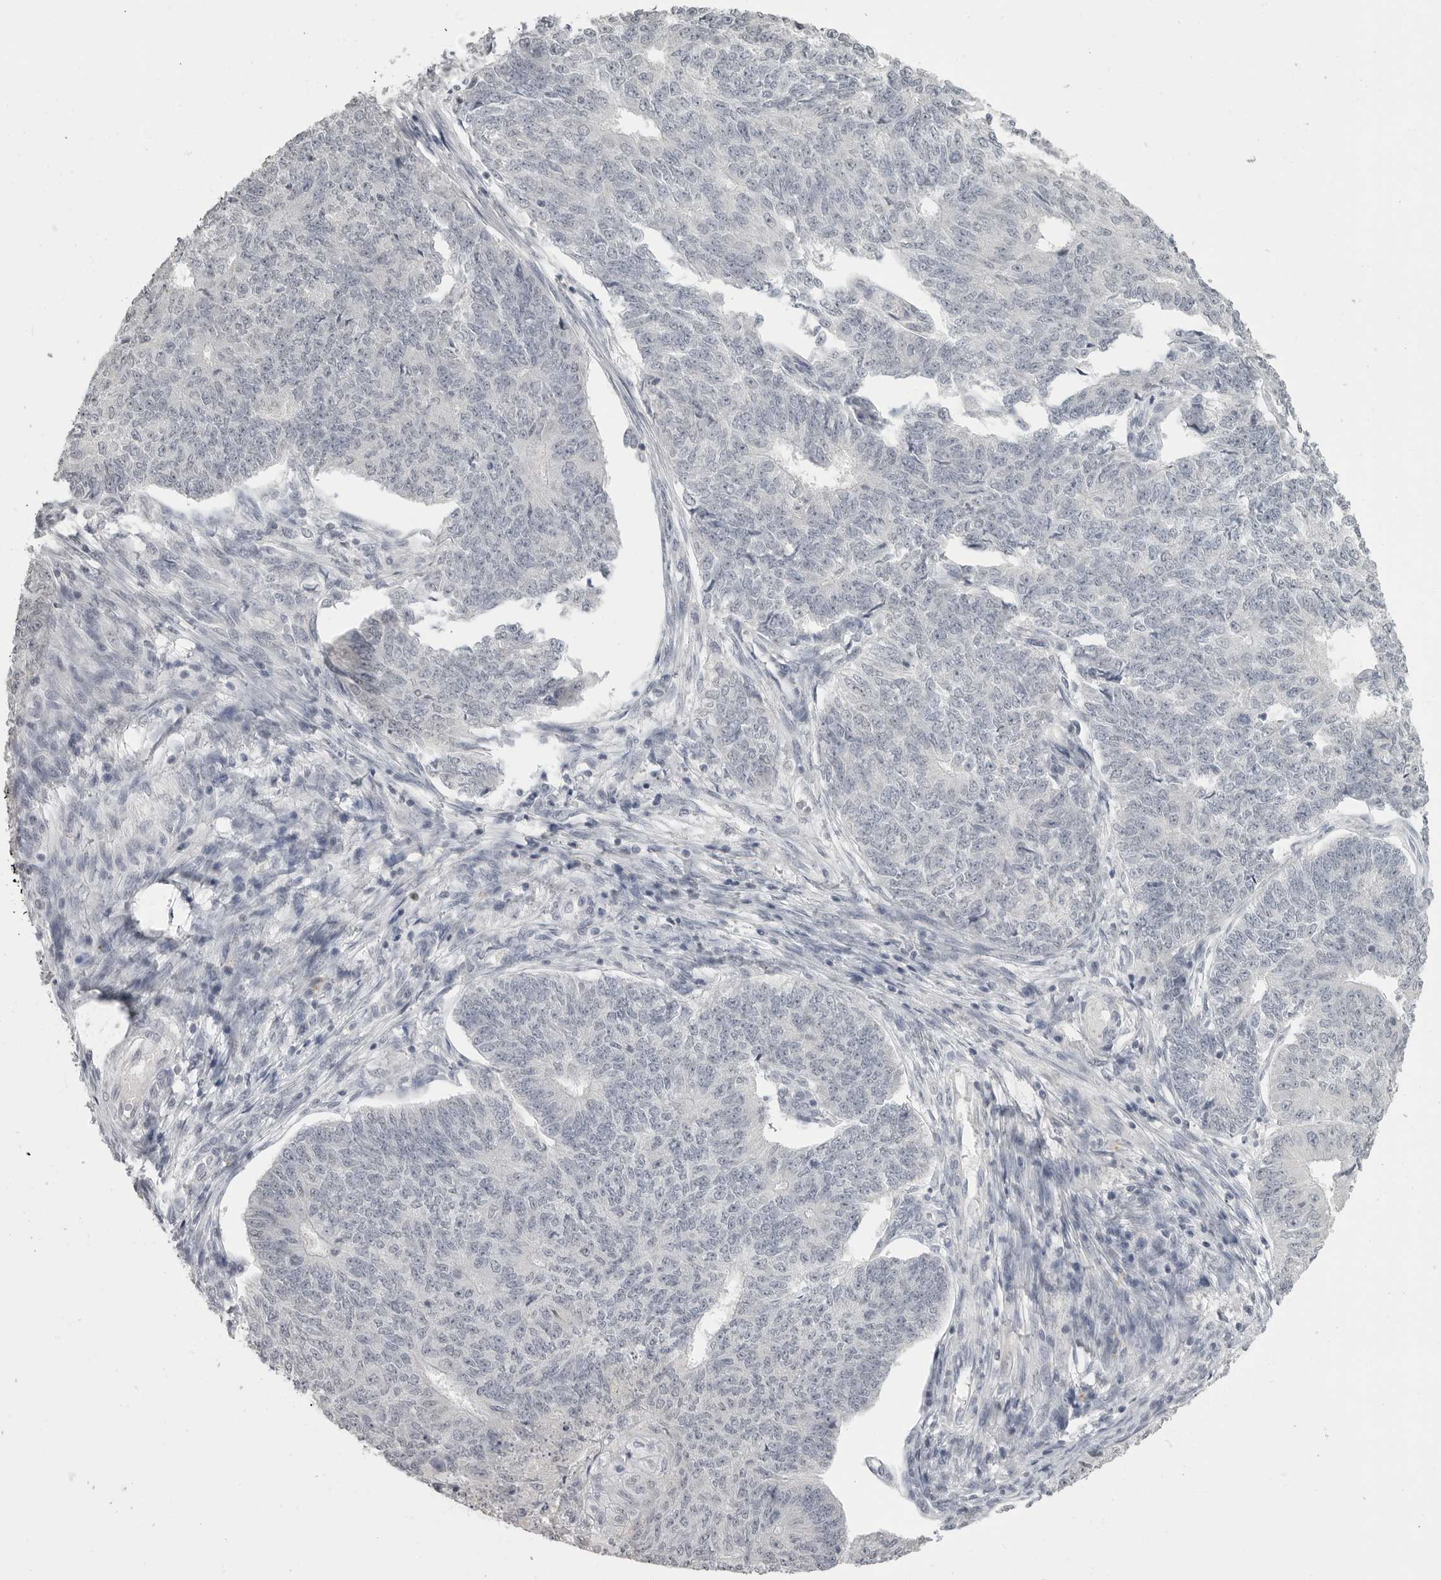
{"staining": {"intensity": "negative", "quantity": "none", "location": "none"}, "tissue": "endometrial cancer", "cell_type": "Tumor cells", "image_type": "cancer", "snomed": [{"axis": "morphology", "description": "Adenocarcinoma, NOS"}, {"axis": "topography", "description": "Endometrium"}], "caption": "Adenocarcinoma (endometrial) stained for a protein using immunohistochemistry (IHC) displays no positivity tumor cells.", "gene": "PRSS1", "patient": {"sex": "female", "age": 32}}